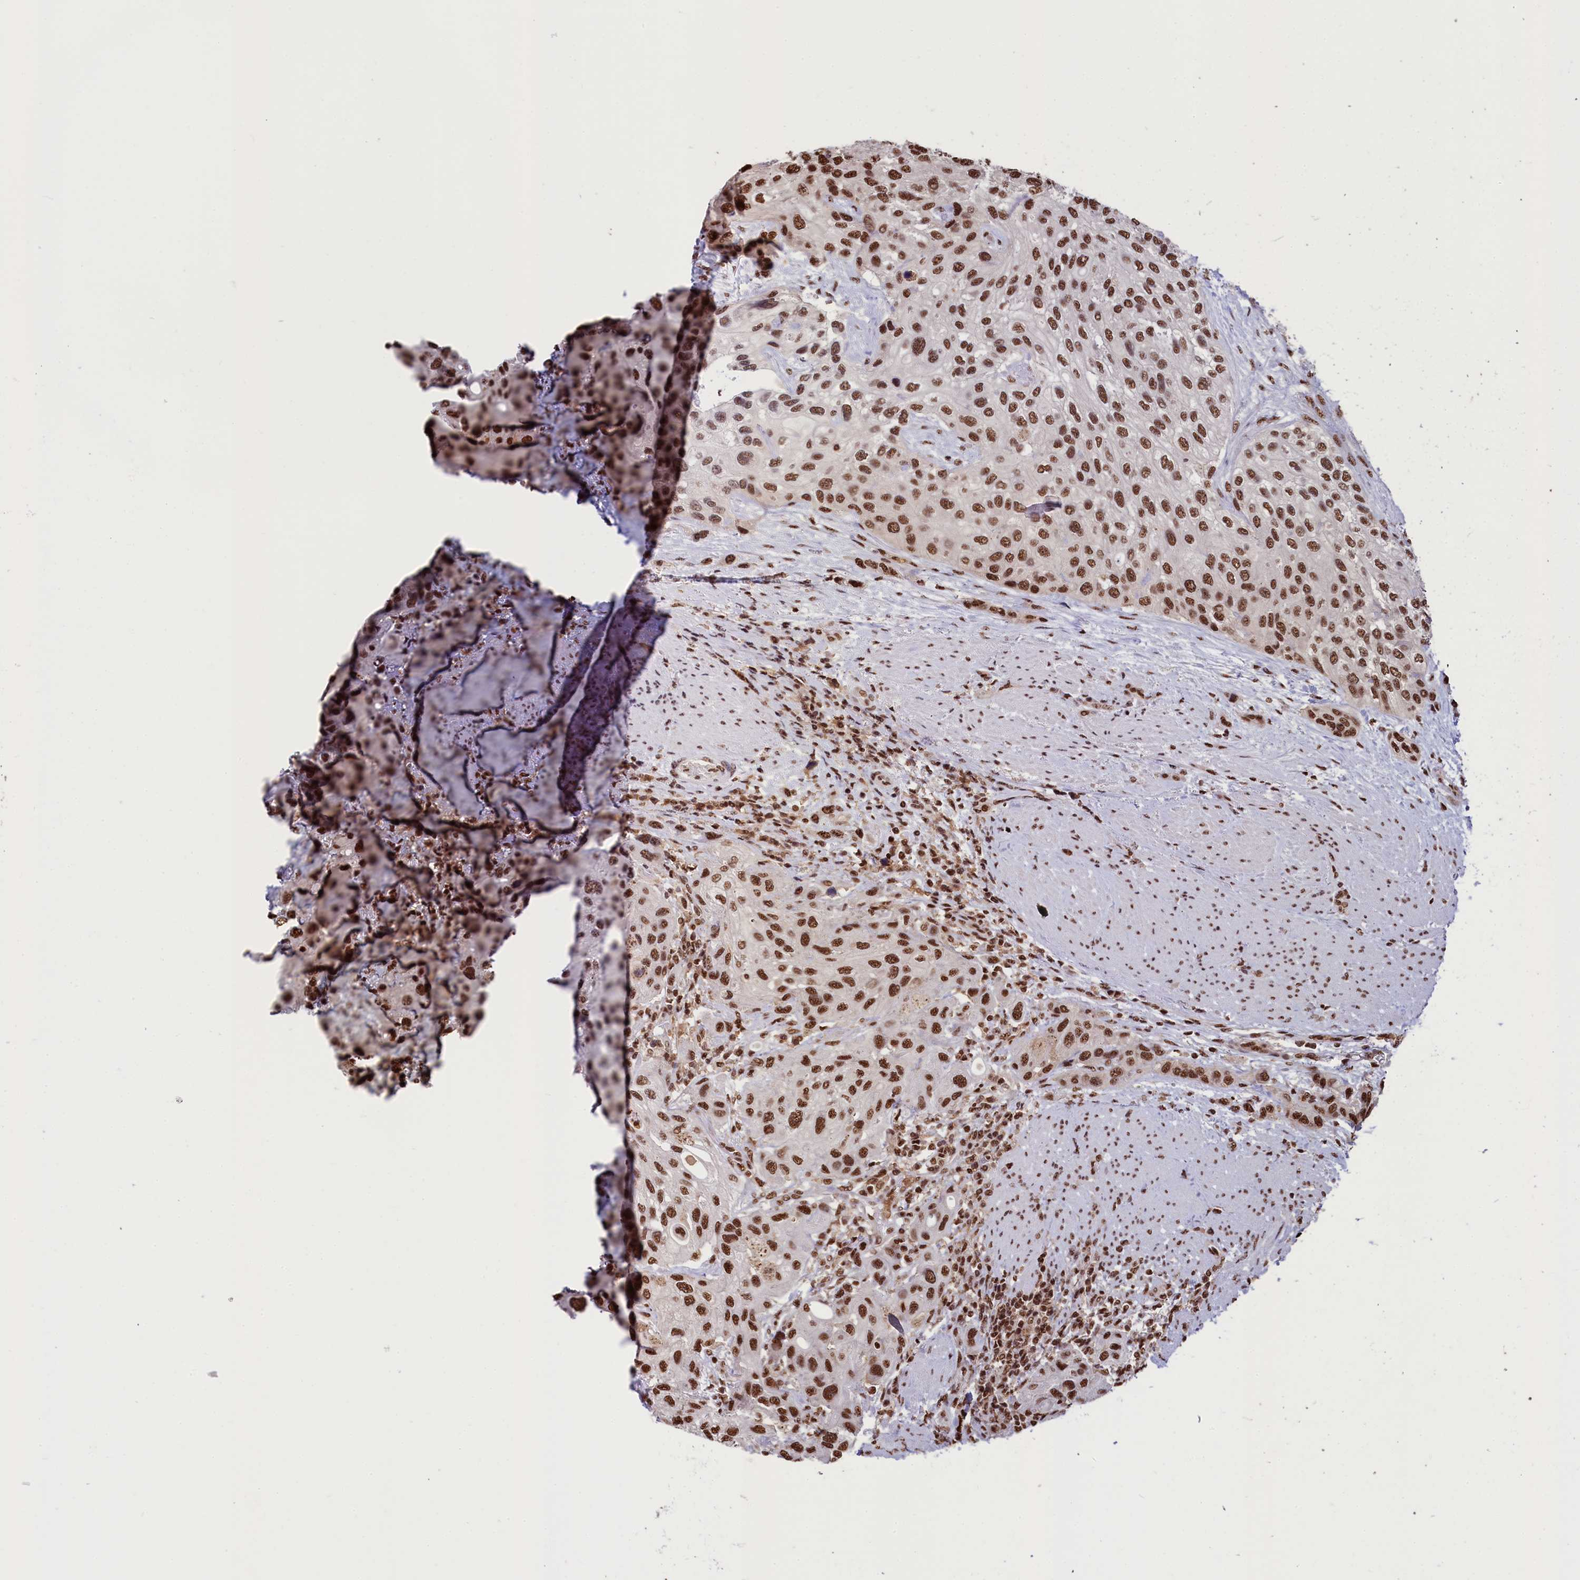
{"staining": {"intensity": "strong", "quantity": ">75%", "location": "nuclear"}, "tissue": "urothelial cancer", "cell_type": "Tumor cells", "image_type": "cancer", "snomed": [{"axis": "morphology", "description": "Normal tissue, NOS"}, {"axis": "morphology", "description": "Urothelial carcinoma, High grade"}, {"axis": "topography", "description": "Vascular tissue"}, {"axis": "topography", "description": "Urinary bladder"}], "caption": "This histopathology image shows urothelial cancer stained with IHC to label a protein in brown. The nuclear of tumor cells show strong positivity for the protein. Nuclei are counter-stained blue.", "gene": "SNRPD2", "patient": {"sex": "female", "age": 56}}